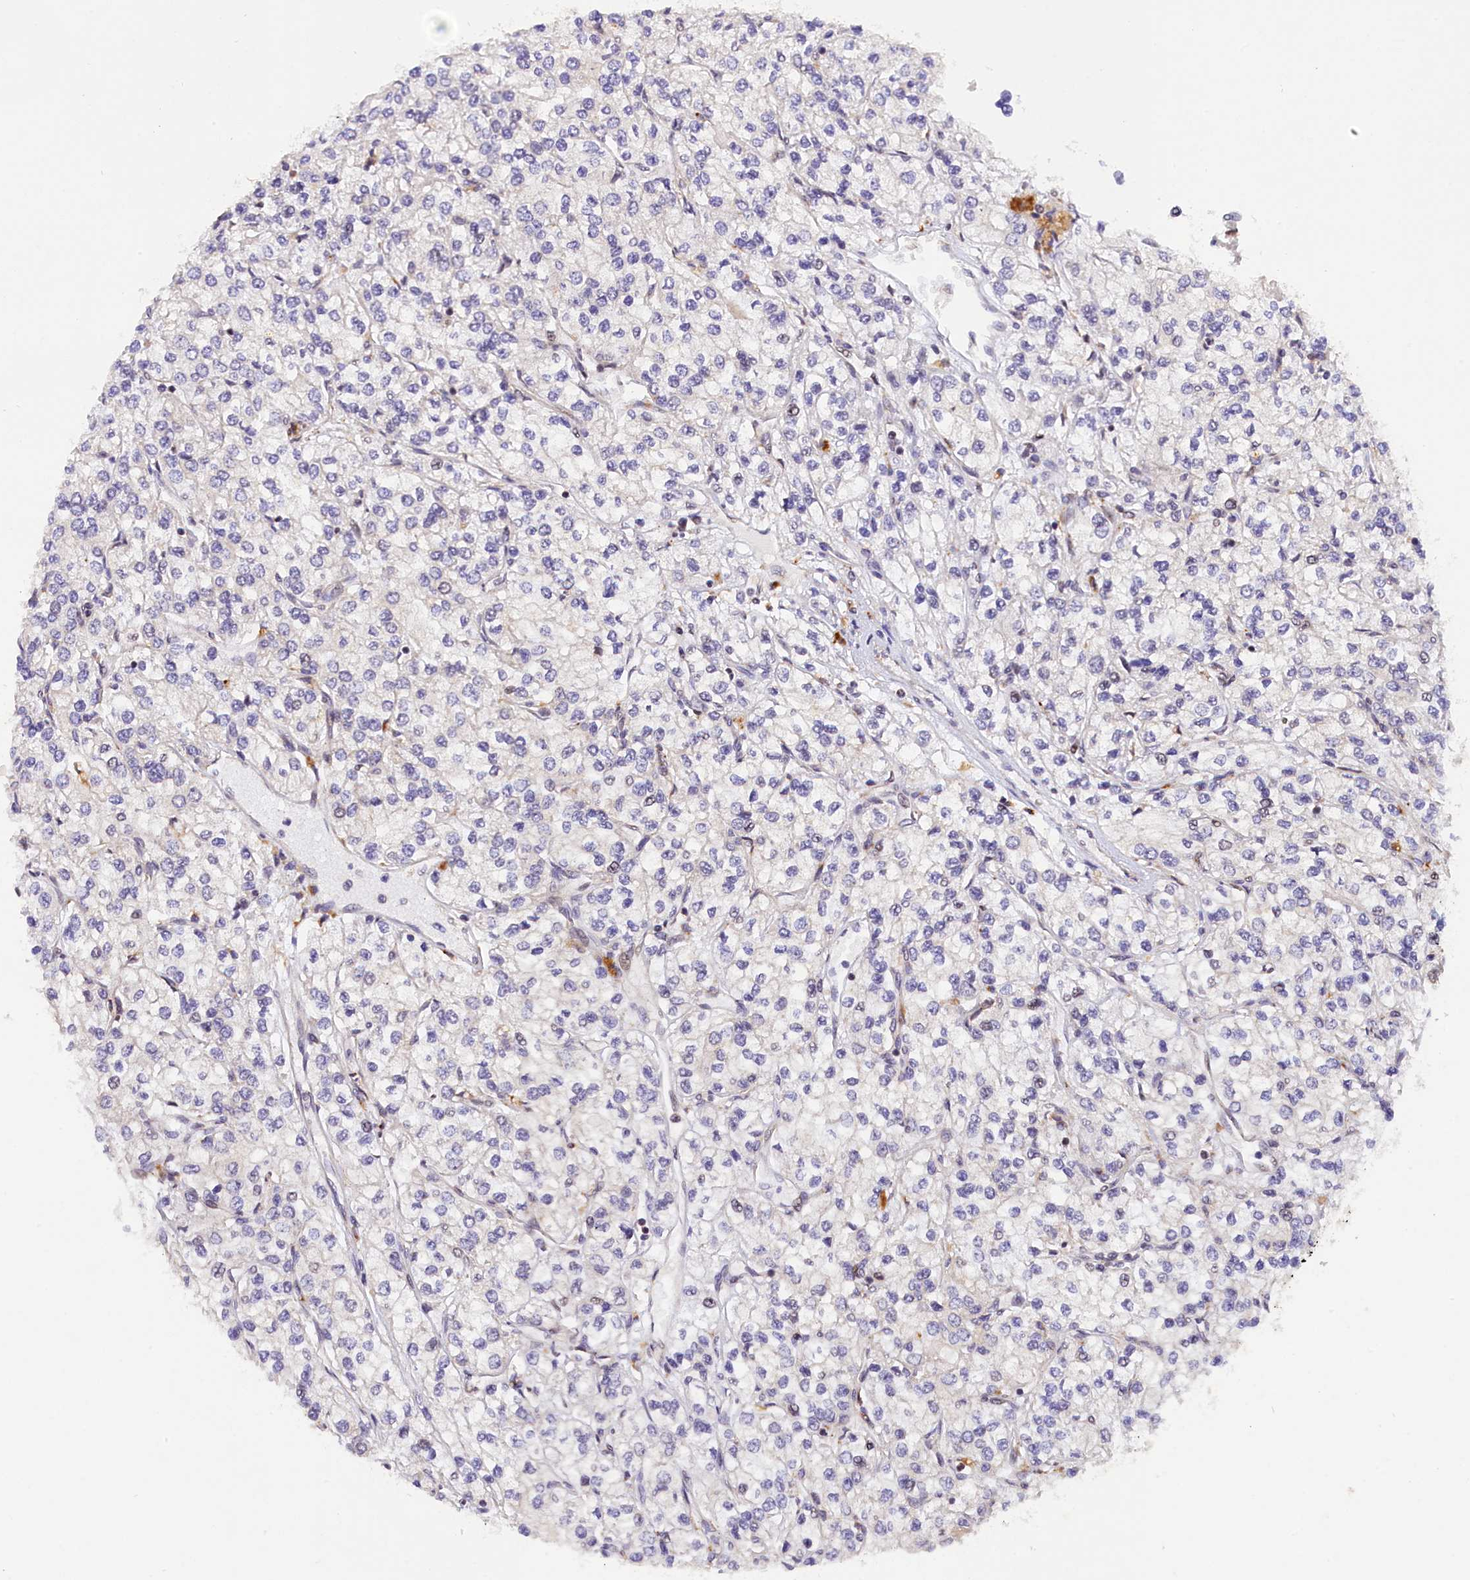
{"staining": {"intensity": "negative", "quantity": "none", "location": "none"}, "tissue": "renal cancer", "cell_type": "Tumor cells", "image_type": "cancer", "snomed": [{"axis": "morphology", "description": "Adenocarcinoma, NOS"}, {"axis": "topography", "description": "Kidney"}], "caption": "DAB (3,3'-diaminobenzidine) immunohistochemical staining of renal adenocarcinoma reveals no significant positivity in tumor cells.", "gene": "SAMD4A", "patient": {"sex": "male", "age": 80}}